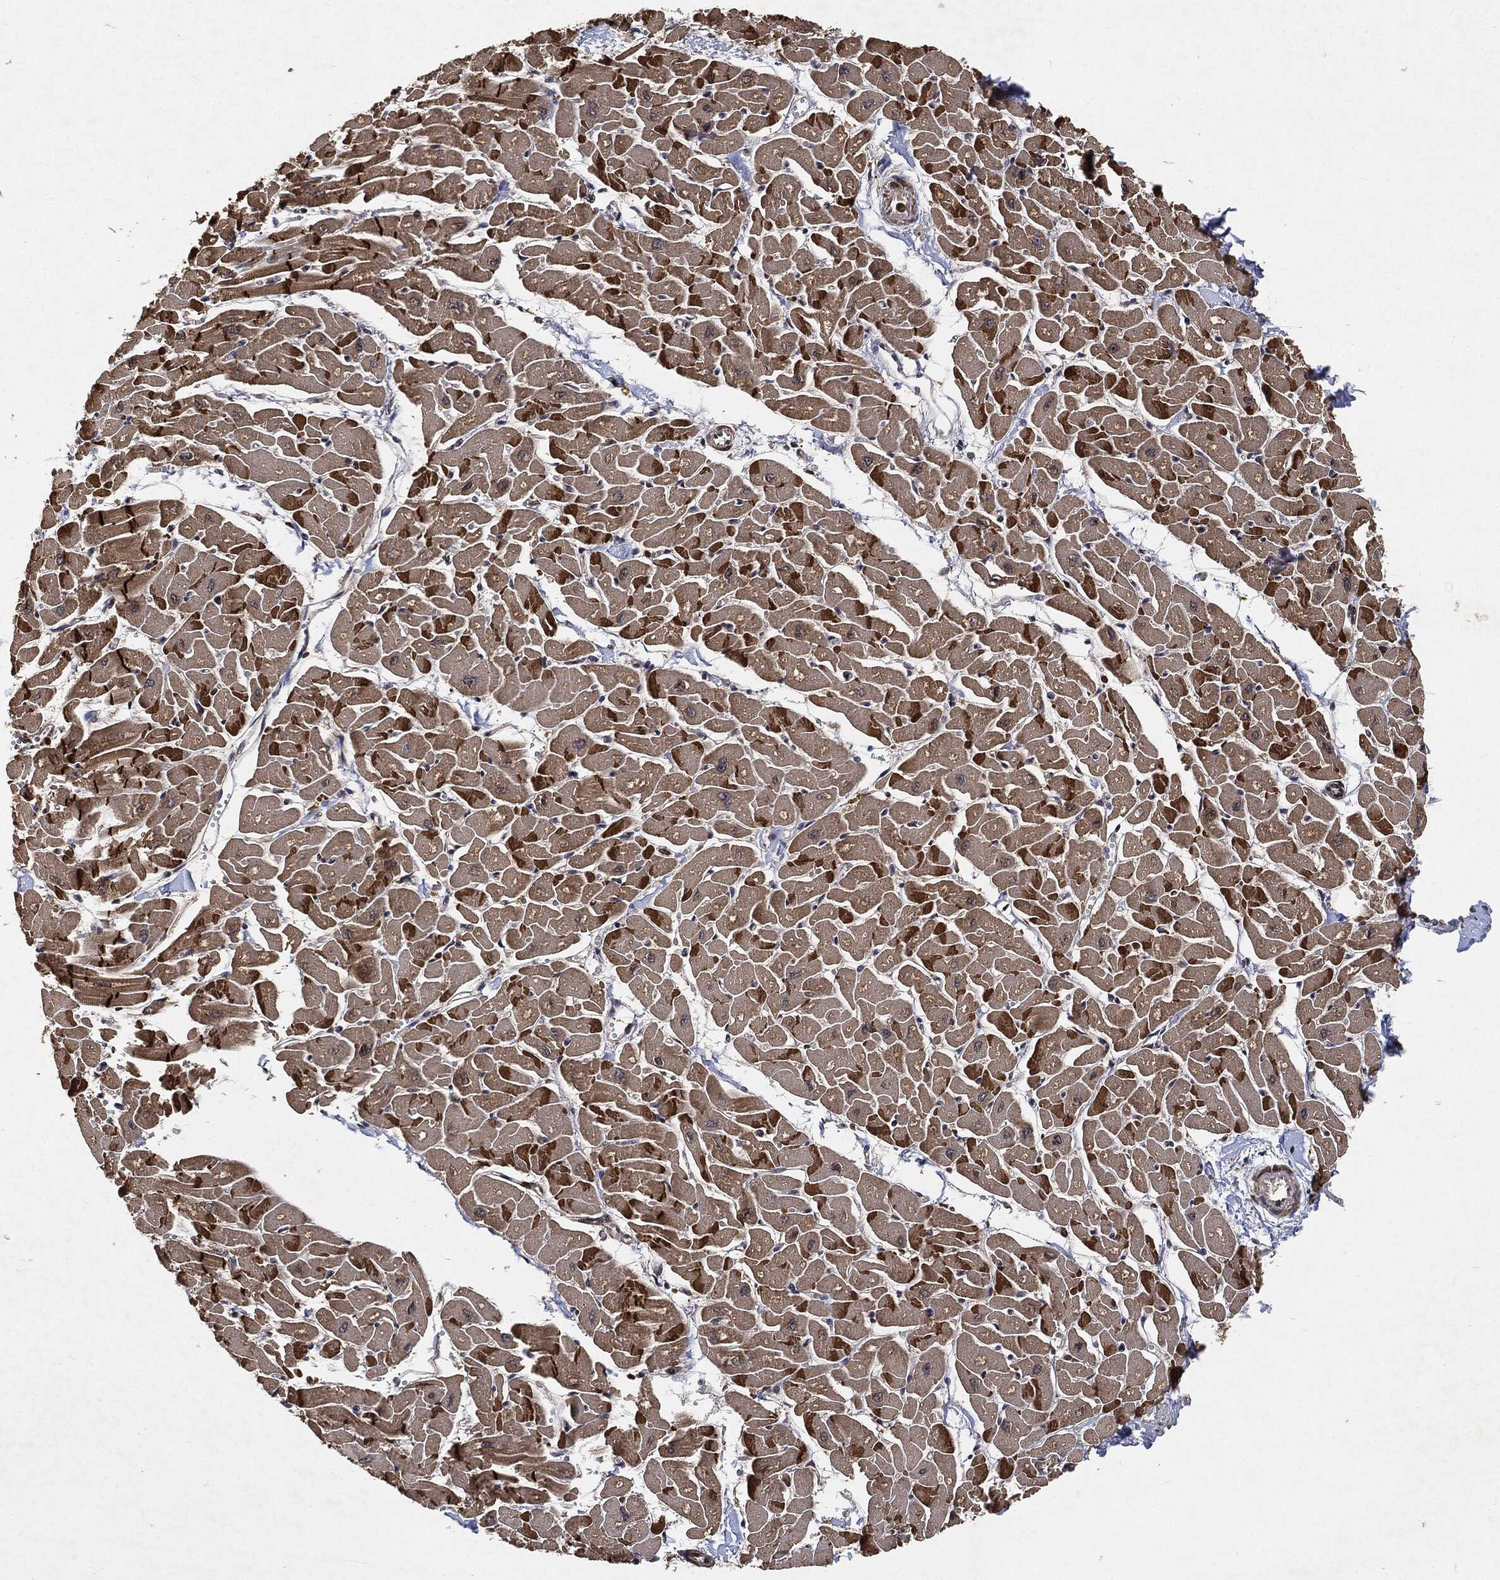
{"staining": {"intensity": "strong", "quantity": "25%-75%", "location": "cytoplasmic/membranous"}, "tissue": "heart muscle", "cell_type": "Cardiomyocytes", "image_type": "normal", "snomed": [{"axis": "morphology", "description": "Normal tissue, NOS"}, {"axis": "topography", "description": "Heart"}], "caption": "Immunohistochemistry photomicrograph of unremarkable heart muscle: heart muscle stained using immunohistochemistry (IHC) exhibits high levels of strong protein expression localized specifically in the cytoplasmic/membranous of cardiomyocytes, appearing as a cytoplasmic/membranous brown color.", "gene": "ZNF226", "patient": {"sex": "male", "age": 57}}